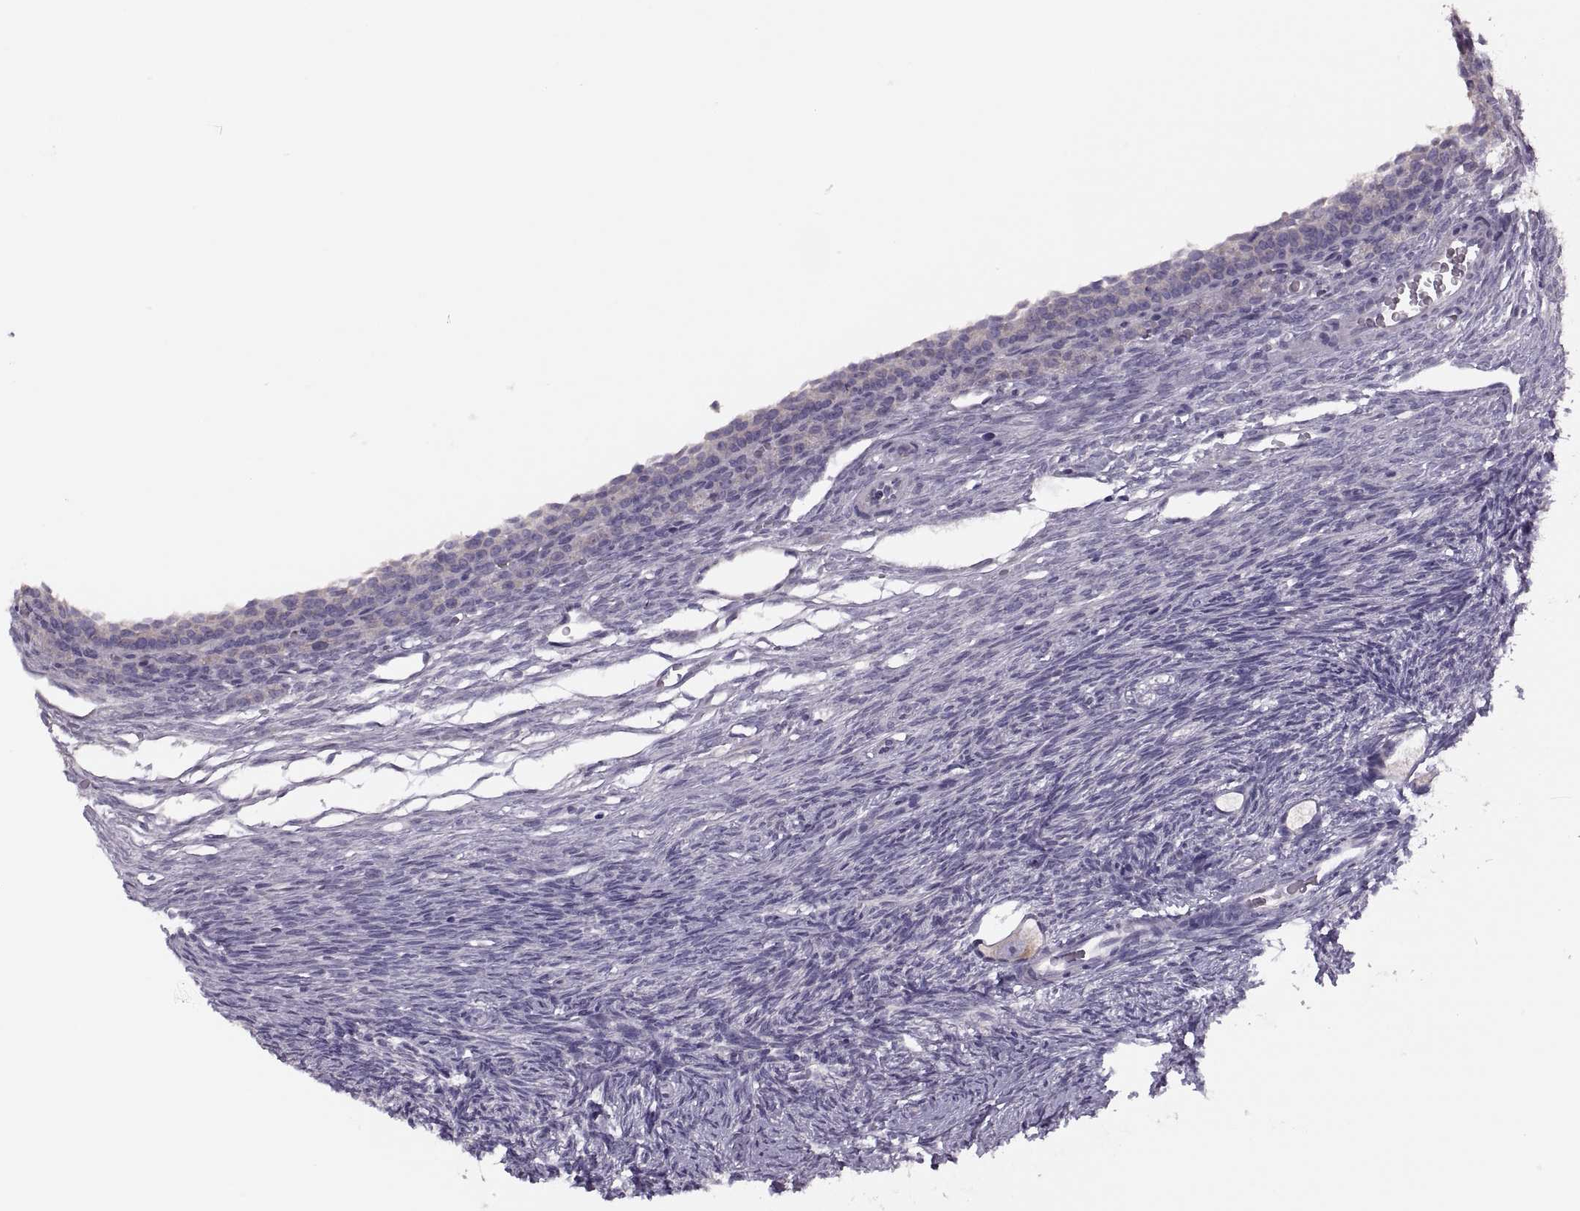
{"staining": {"intensity": "weak", "quantity": ">75%", "location": "cytoplasmic/membranous"}, "tissue": "ovary", "cell_type": "Follicle cells", "image_type": "normal", "snomed": [{"axis": "morphology", "description": "Normal tissue, NOS"}, {"axis": "topography", "description": "Ovary"}], "caption": "IHC histopathology image of normal ovary: ovary stained using immunohistochemistry (IHC) demonstrates low levels of weak protein expression localized specifically in the cytoplasmic/membranous of follicle cells, appearing as a cytoplasmic/membranous brown color.", "gene": "PRSS54", "patient": {"sex": "female", "age": 27}}